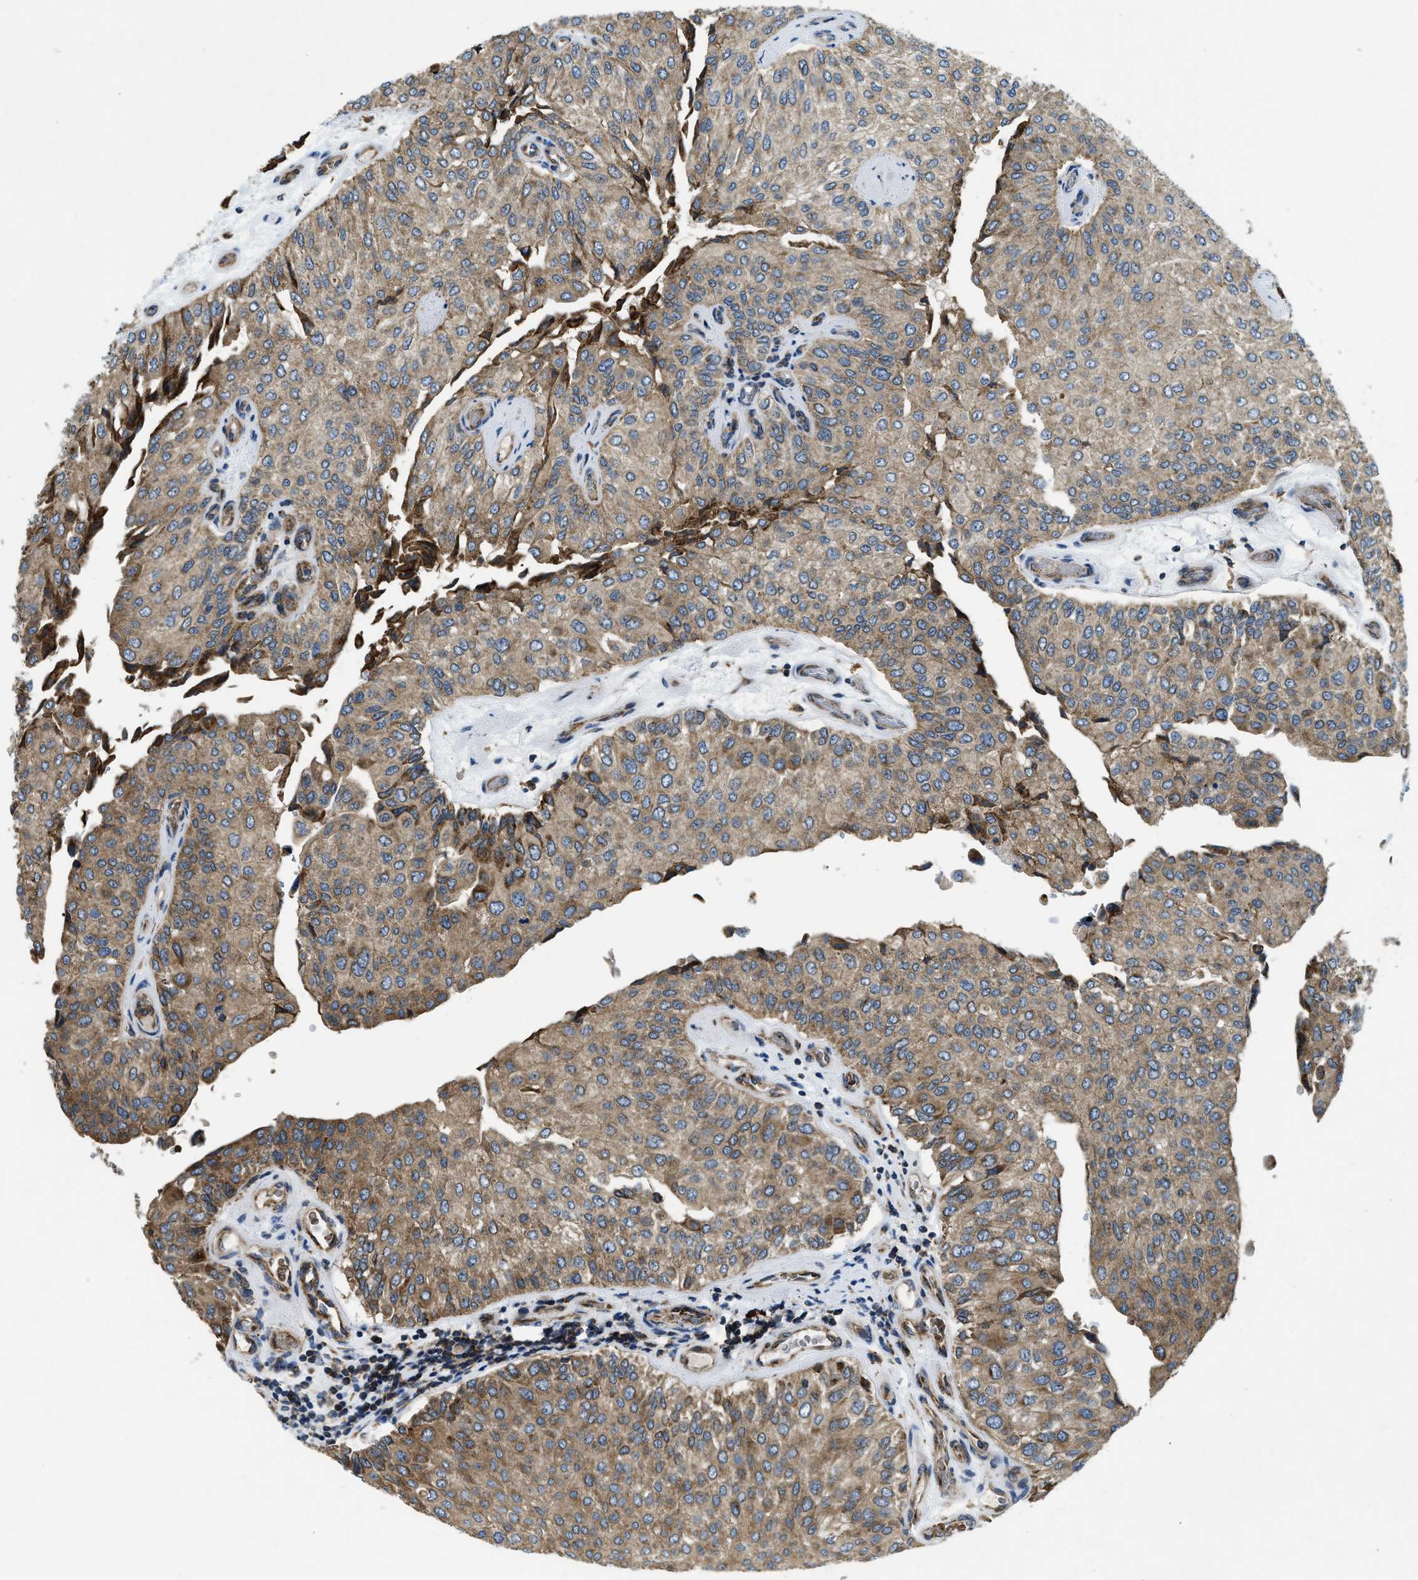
{"staining": {"intensity": "moderate", "quantity": ">75%", "location": "cytoplasmic/membranous"}, "tissue": "urothelial cancer", "cell_type": "Tumor cells", "image_type": "cancer", "snomed": [{"axis": "morphology", "description": "Urothelial carcinoma, High grade"}, {"axis": "topography", "description": "Kidney"}, {"axis": "topography", "description": "Urinary bladder"}], "caption": "Tumor cells show moderate cytoplasmic/membranous staining in about >75% of cells in high-grade urothelial carcinoma. The staining was performed using DAB to visualize the protein expression in brown, while the nuclei were stained in blue with hematoxylin (Magnification: 20x).", "gene": "CSPG4", "patient": {"sex": "male", "age": 77}}